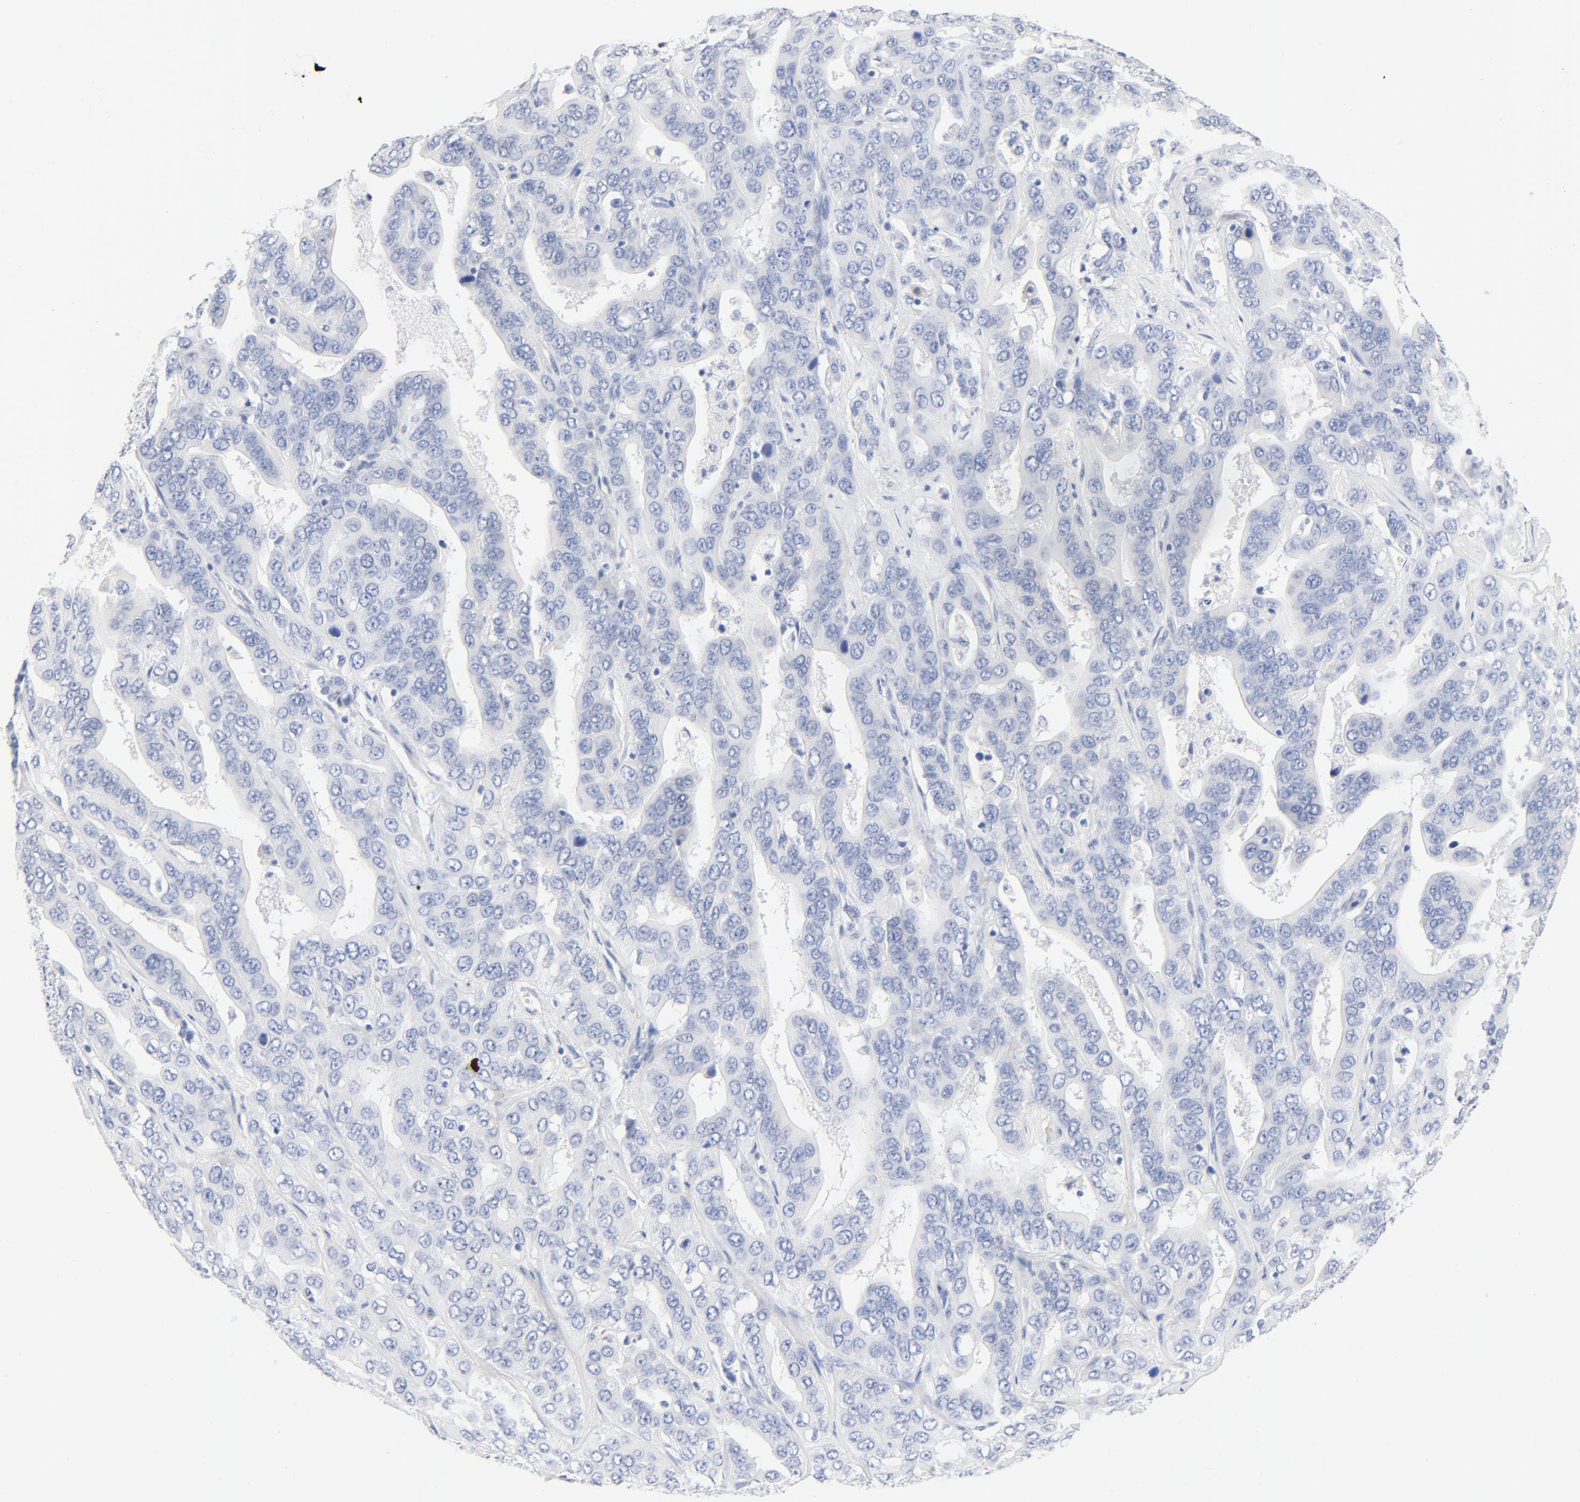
{"staining": {"intensity": "negative", "quantity": "none", "location": "none"}, "tissue": "liver cancer", "cell_type": "Tumor cells", "image_type": "cancer", "snomed": [{"axis": "morphology", "description": "Cholangiocarcinoma"}, {"axis": "topography", "description": "Liver"}], "caption": "A micrograph of human cholangiocarcinoma (liver) is negative for staining in tumor cells.", "gene": "HOMER1", "patient": {"sex": "female", "age": 52}}